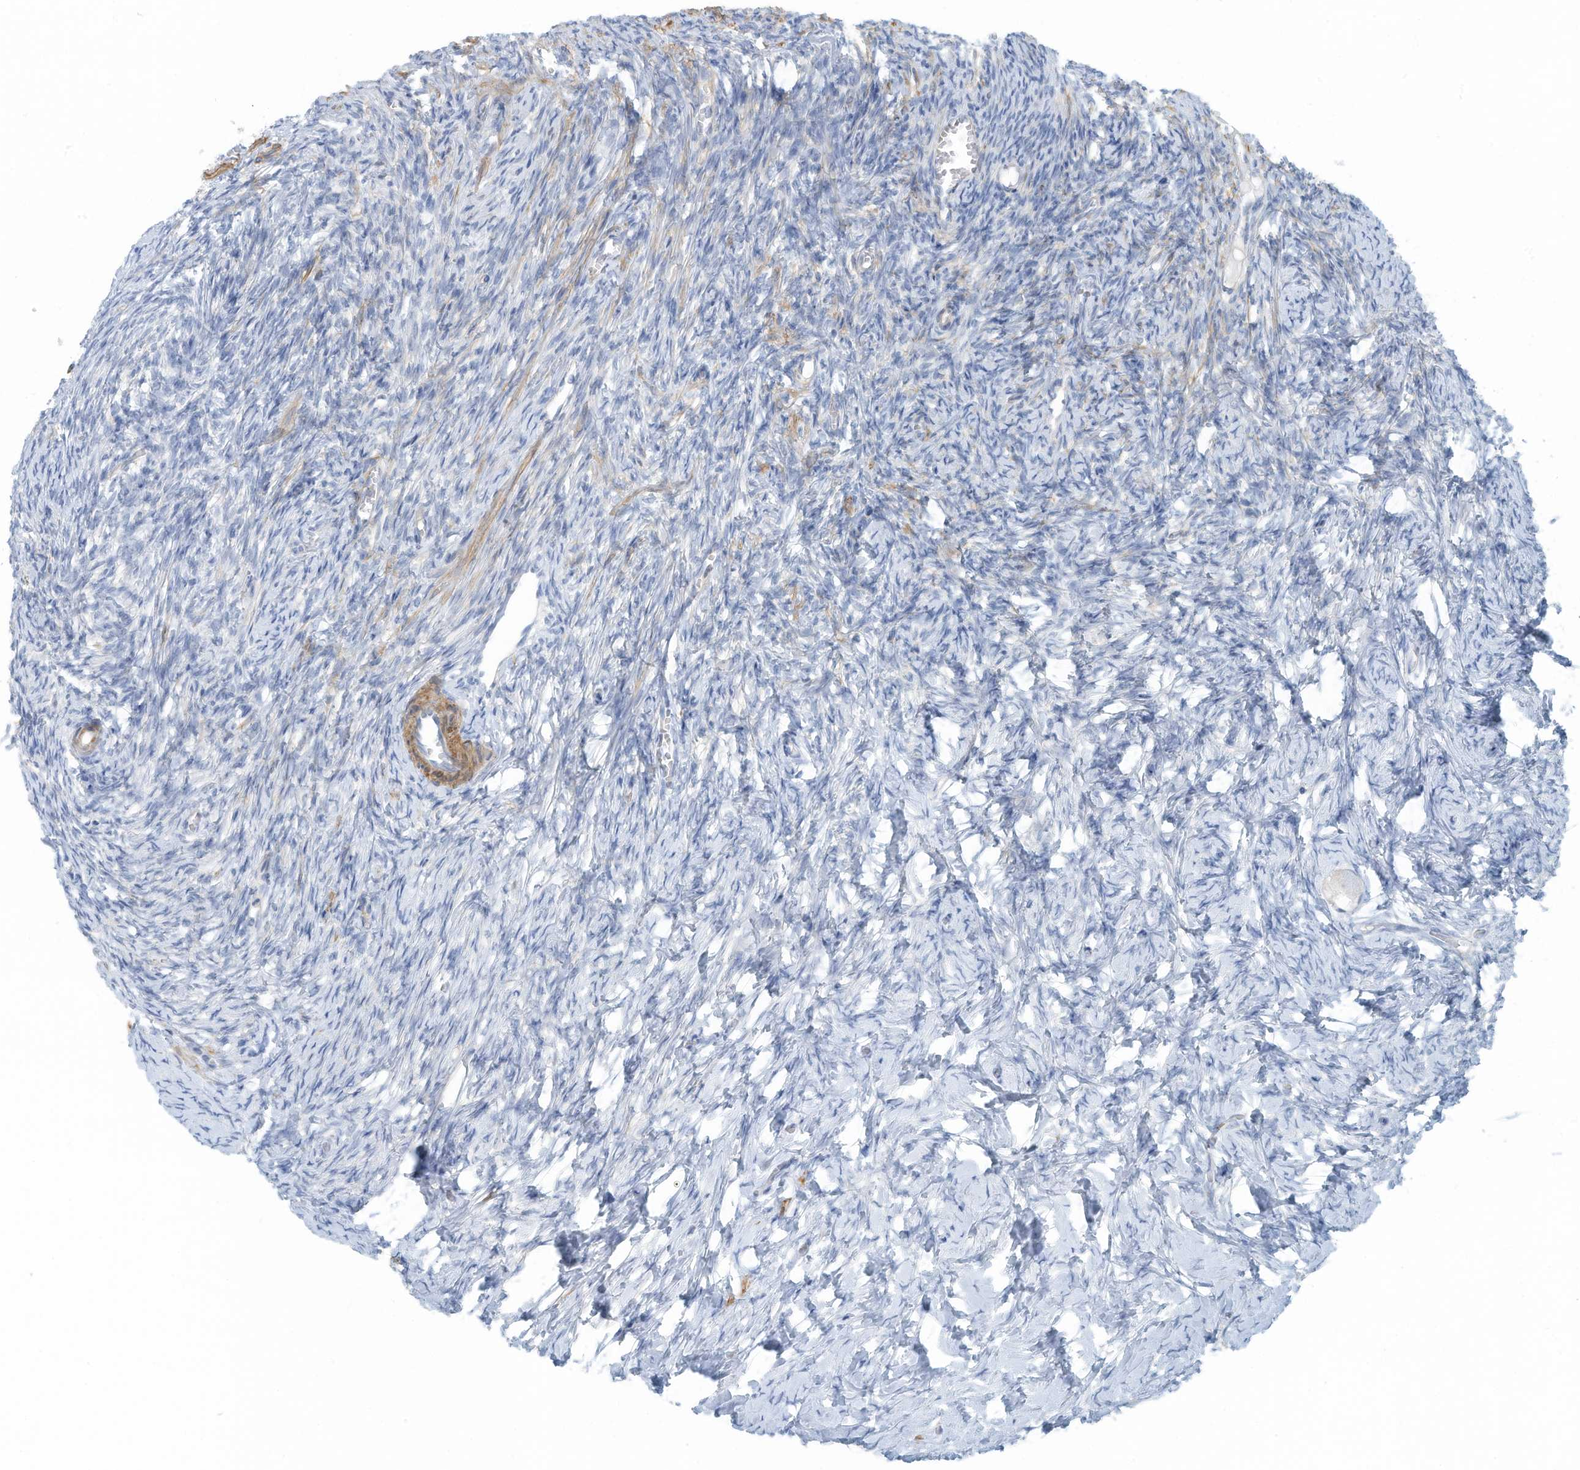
{"staining": {"intensity": "moderate", "quantity": "<25%", "location": "cytoplasmic/membranous"}, "tissue": "ovary", "cell_type": "Ovarian stroma cells", "image_type": "normal", "snomed": [{"axis": "morphology", "description": "Normal tissue, NOS"}, {"axis": "topography", "description": "Ovary"}], "caption": "Approximately <25% of ovarian stroma cells in benign human ovary display moderate cytoplasmic/membranous protein positivity as visualized by brown immunohistochemical staining.", "gene": "ZNF846", "patient": {"sex": "female", "age": 27}}